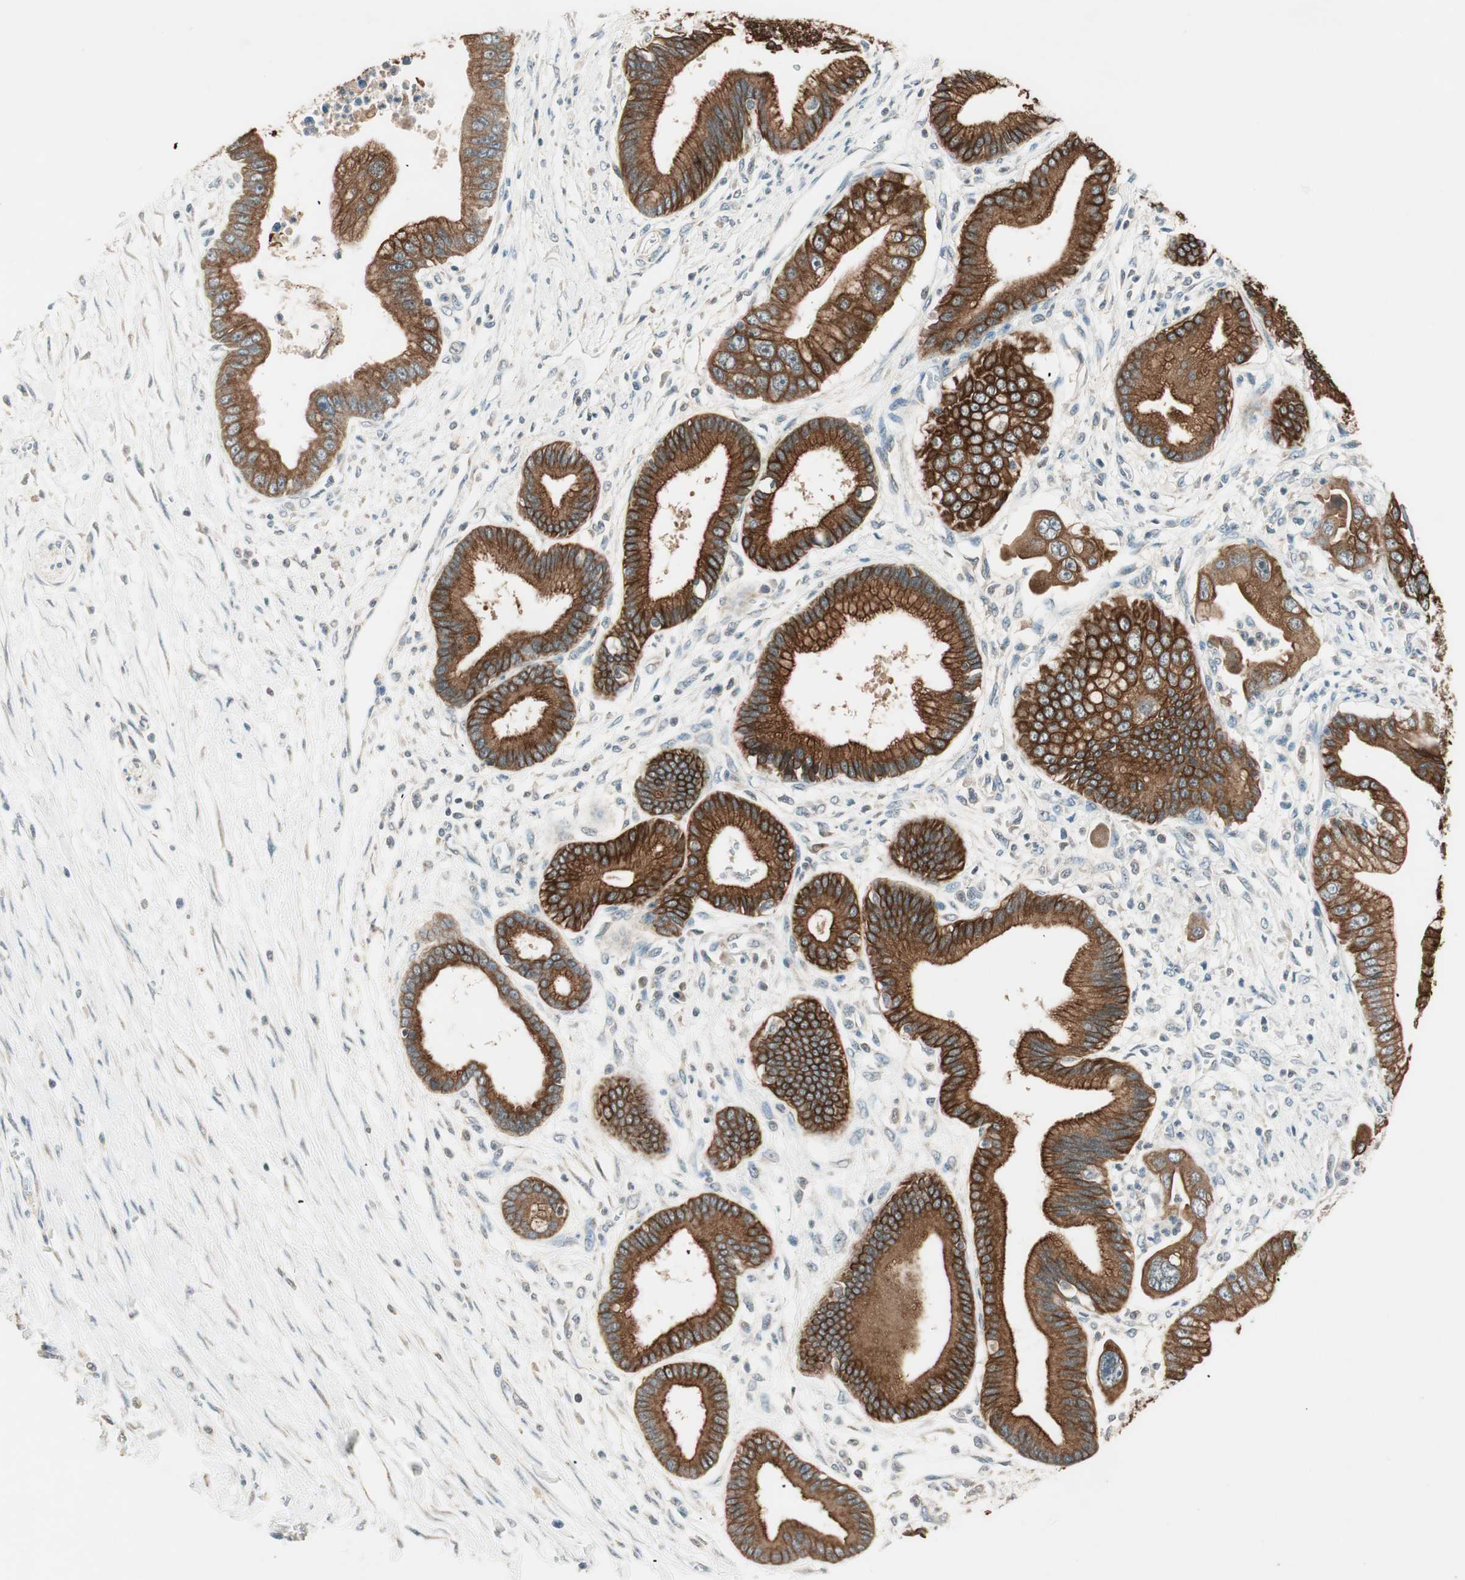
{"staining": {"intensity": "strong", "quantity": ">75%", "location": "cytoplasmic/membranous"}, "tissue": "pancreatic cancer", "cell_type": "Tumor cells", "image_type": "cancer", "snomed": [{"axis": "morphology", "description": "Adenocarcinoma, NOS"}, {"axis": "topography", "description": "Pancreas"}], "caption": "Immunohistochemical staining of human pancreatic cancer exhibits high levels of strong cytoplasmic/membranous expression in approximately >75% of tumor cells. (DAB = brown stain, brightfield microscopy at high magnification).", "gene": "TRIM21", "patient": {"sex": "male", "age": 59}}